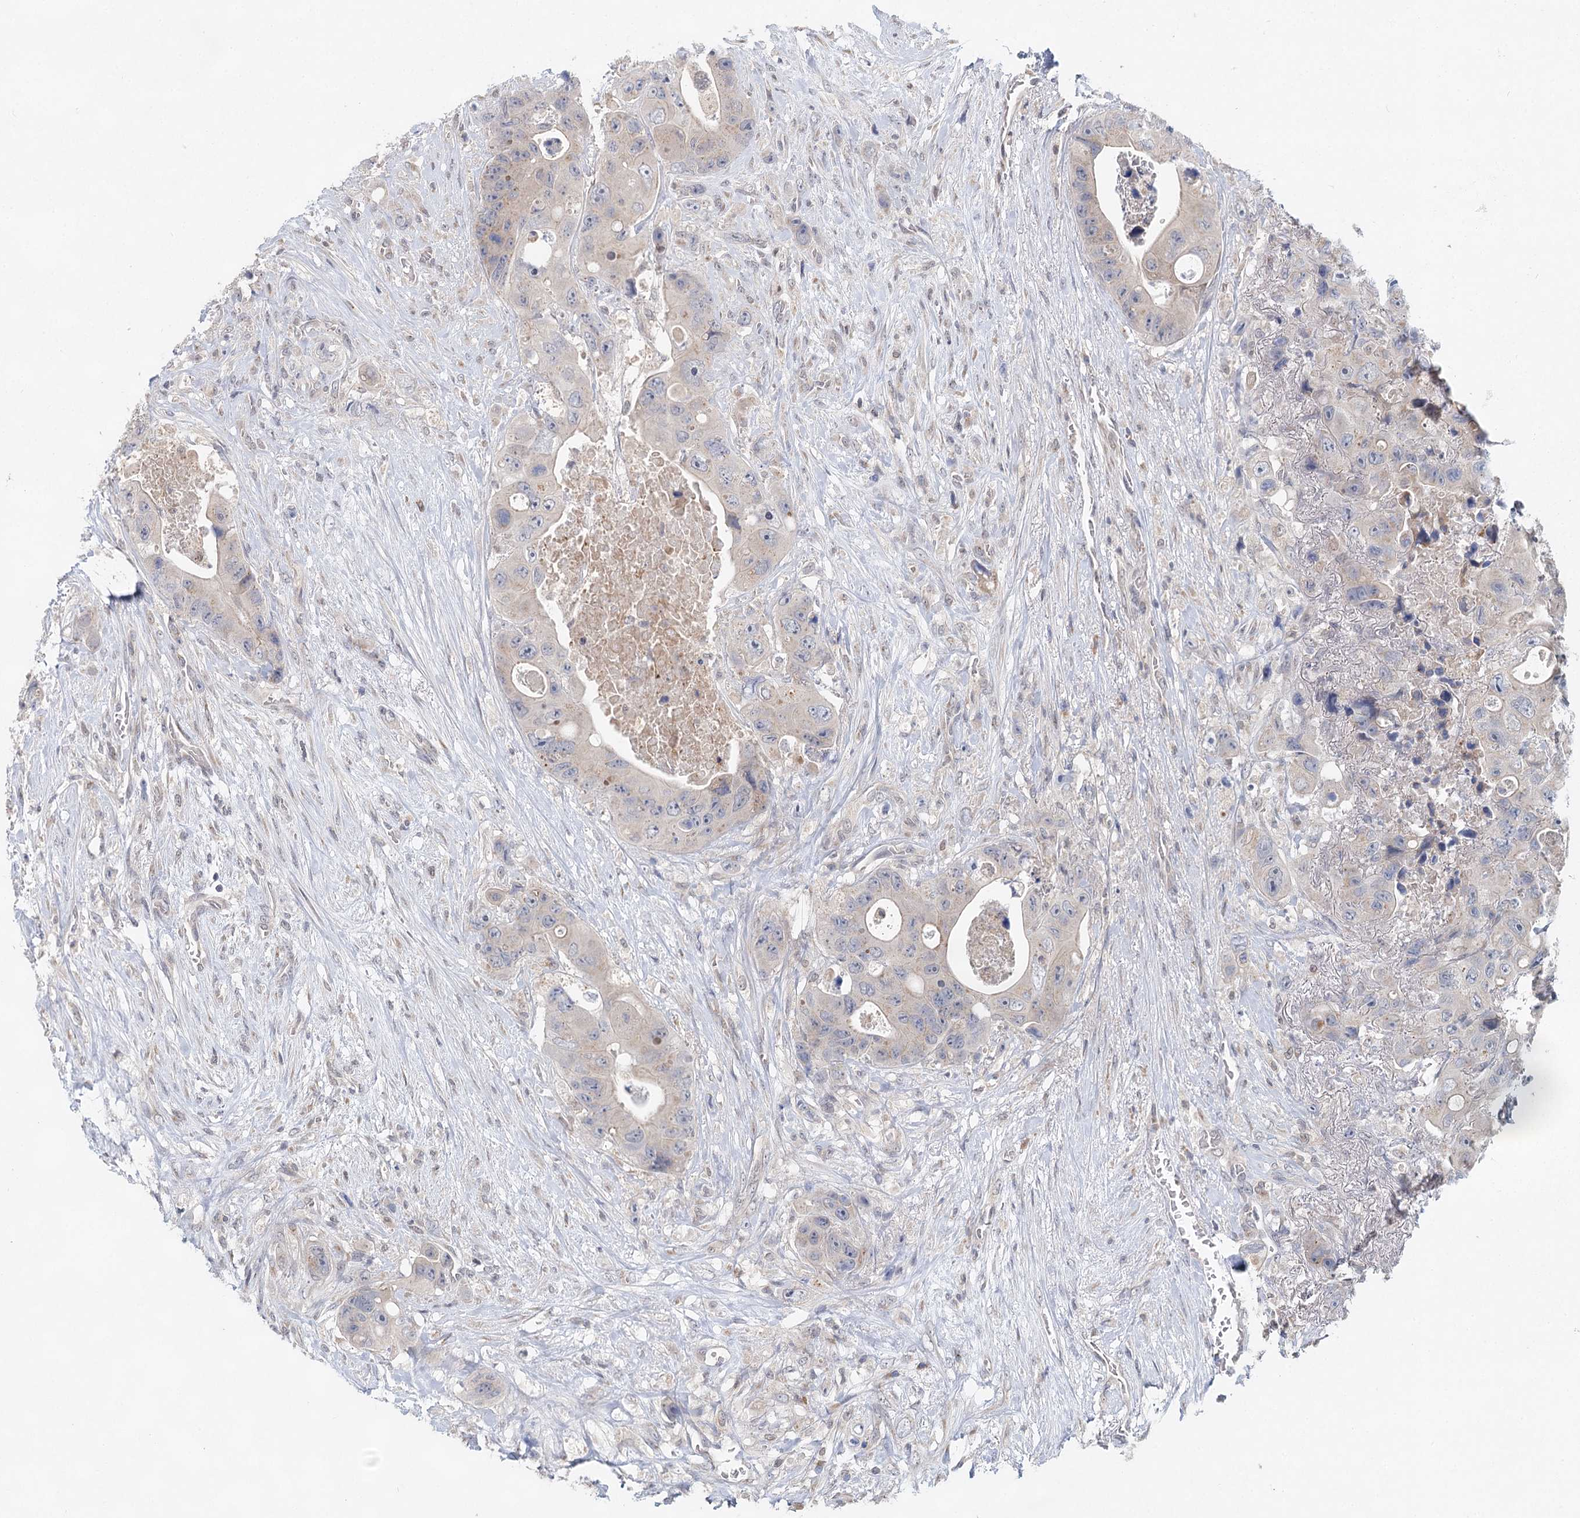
{"staining": {"intensity": "weak", "quantity": "<25%", "location": "cytoplasmic/membranous"}, "tissue": "colorectal cancer", "cell_type": "Tumor cells", "image_type": "cancer", "snomed": [{"axis": "morphology", "description": "Adenocarcinoma, NOS"}, {"axis": "topography", "description": "Colon"}], "caption": "Colorectal adenocarcinoma was stained to show a protein in brown. There is no significant staining in tumor cells.", "gene": "BLTP1", "patient": {"sex": "female", "age": 46}}